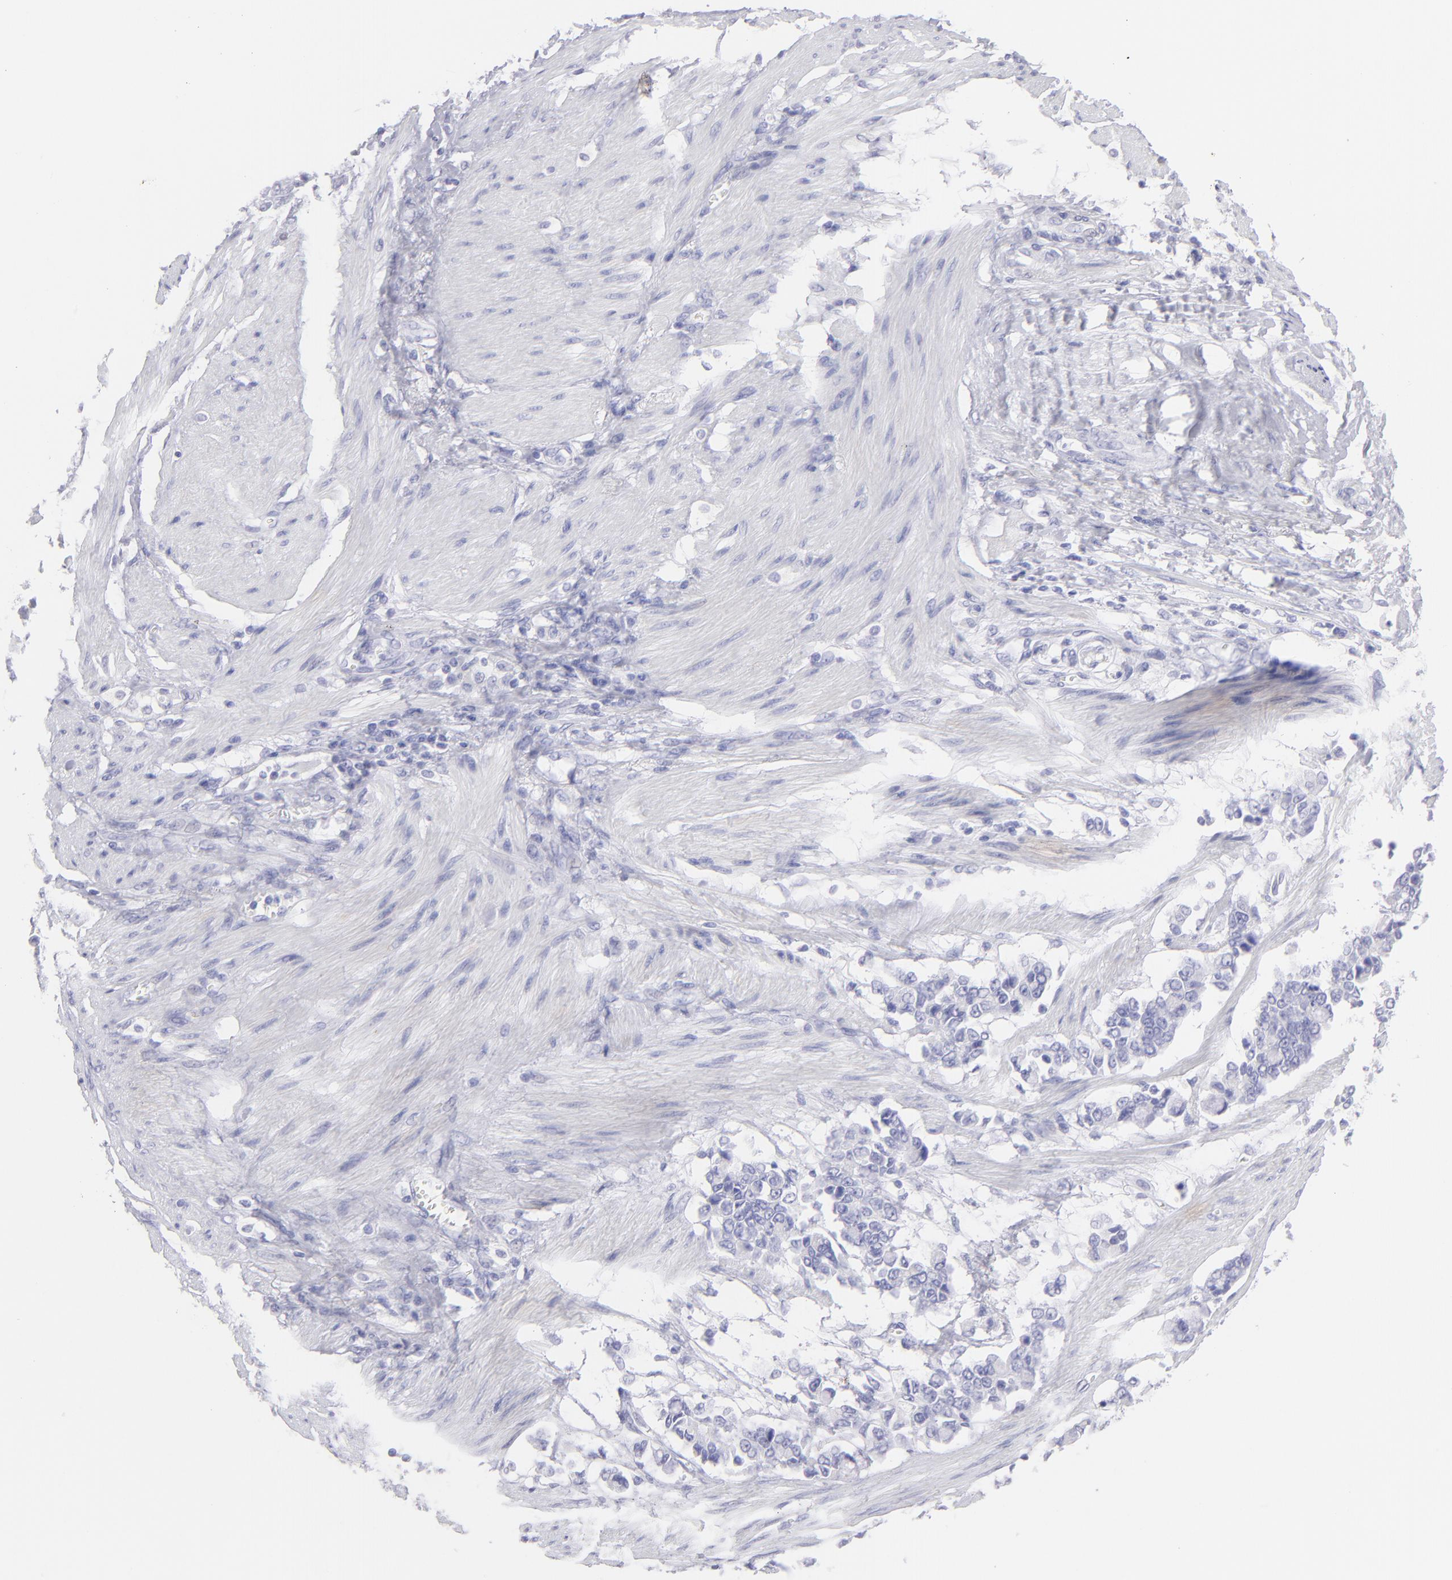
{"staining": {"intensity": "negative", "quantity": "none", "location": "none"}, "tissue": "stomach cancer", "cell_type": "Tumor cells", "image_type": "cancer", "snomed": [{"axis": "morphology", "description": "Adenocarcinoma, NOS"}, {"axis": "topography", "description": "Stomach"}], "caption": "Photomicrograph shows no significant protein staining in tumor cells of adenocarcinoma (stomach).", "gene": "SLC1A2", "patient": {"sex": "male", "age": 78}}